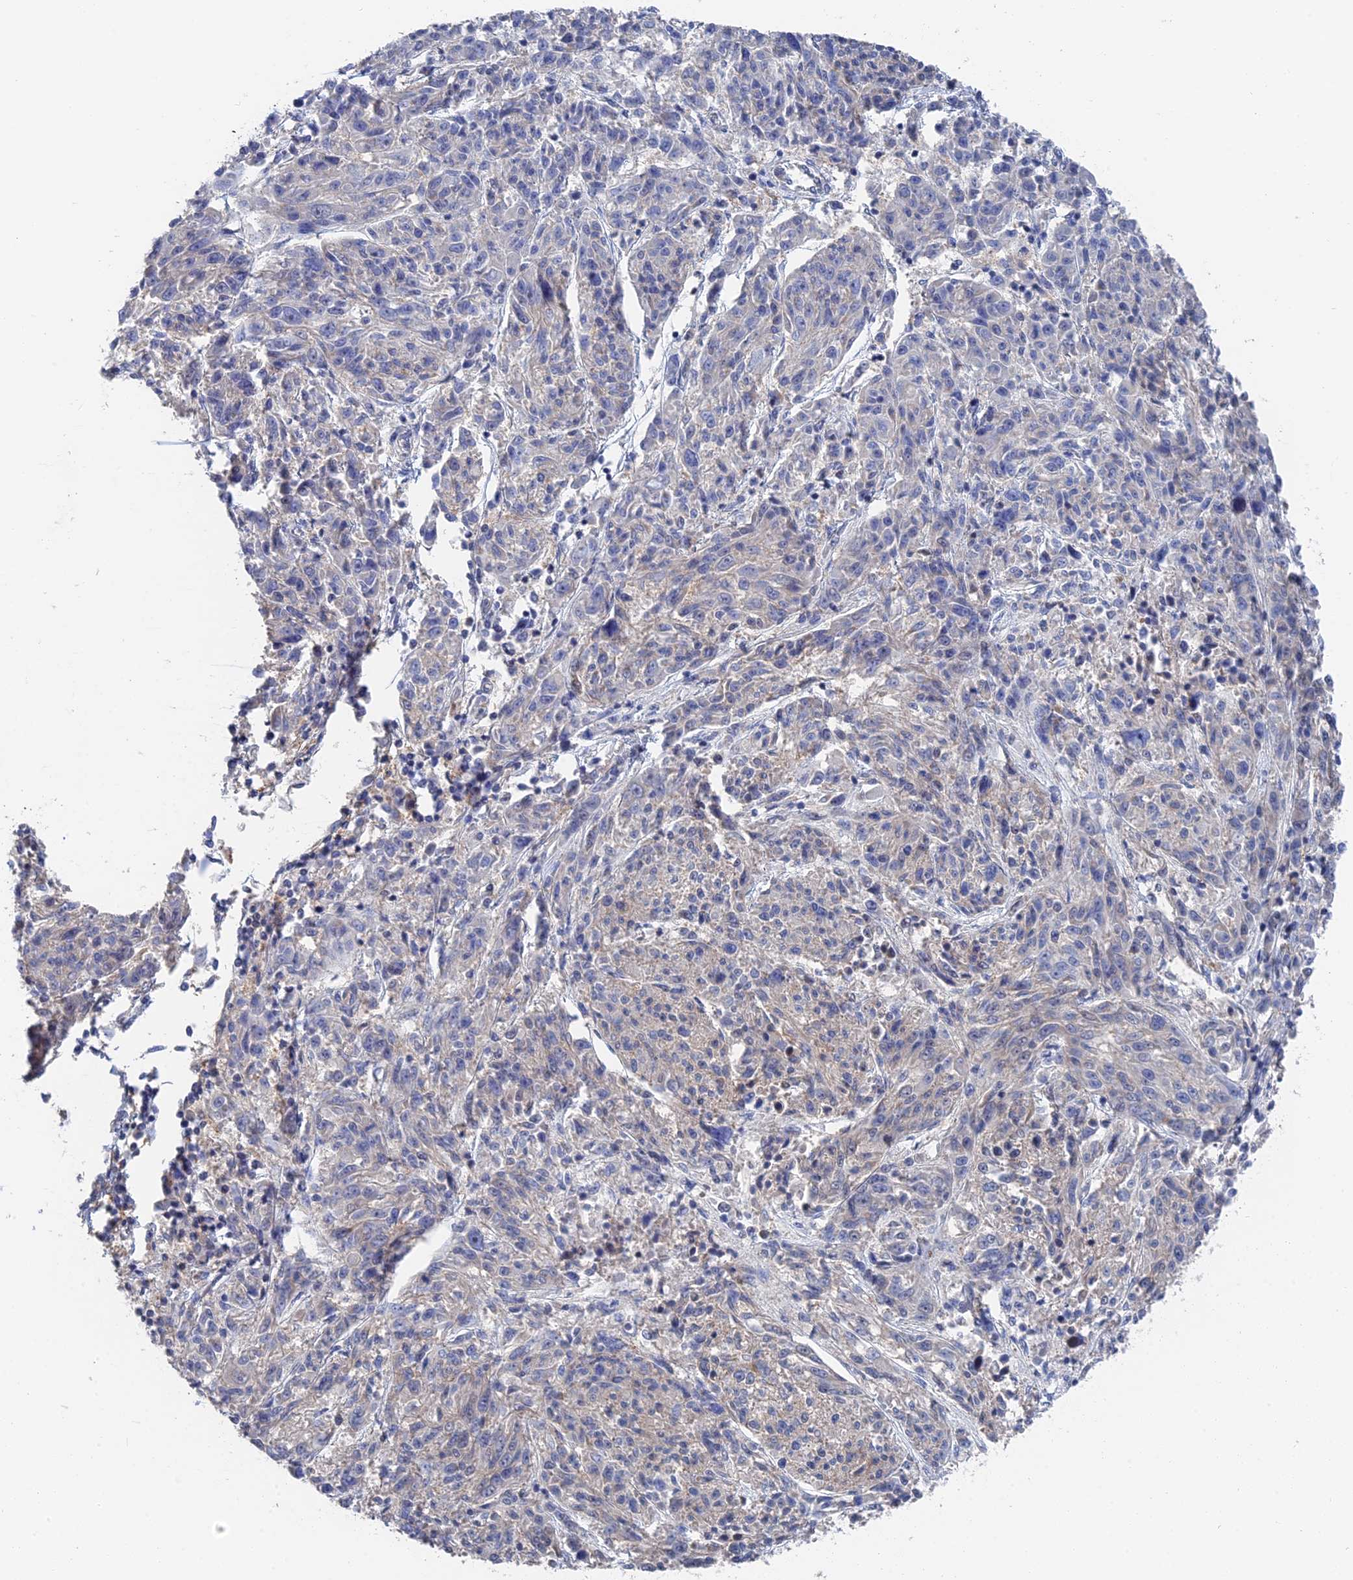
{"staining": {"intensity": "negative", "quantity": "none", "location": "none"}, "tissue": "melanoma", "cell_type": "Tumor cells", "image_type": "cancer", "snomed": [{"axis": "morphology", "description": "Malignant melanoma, NOS"}, {"axis": "topography", "description": "Skin"}], "caption": "DAB immunohistochemical staining of human melanoma shows no significant staining in tumor cells.", "gene": "TSSC4", "patient": {"sex": "male", "age": 53}}